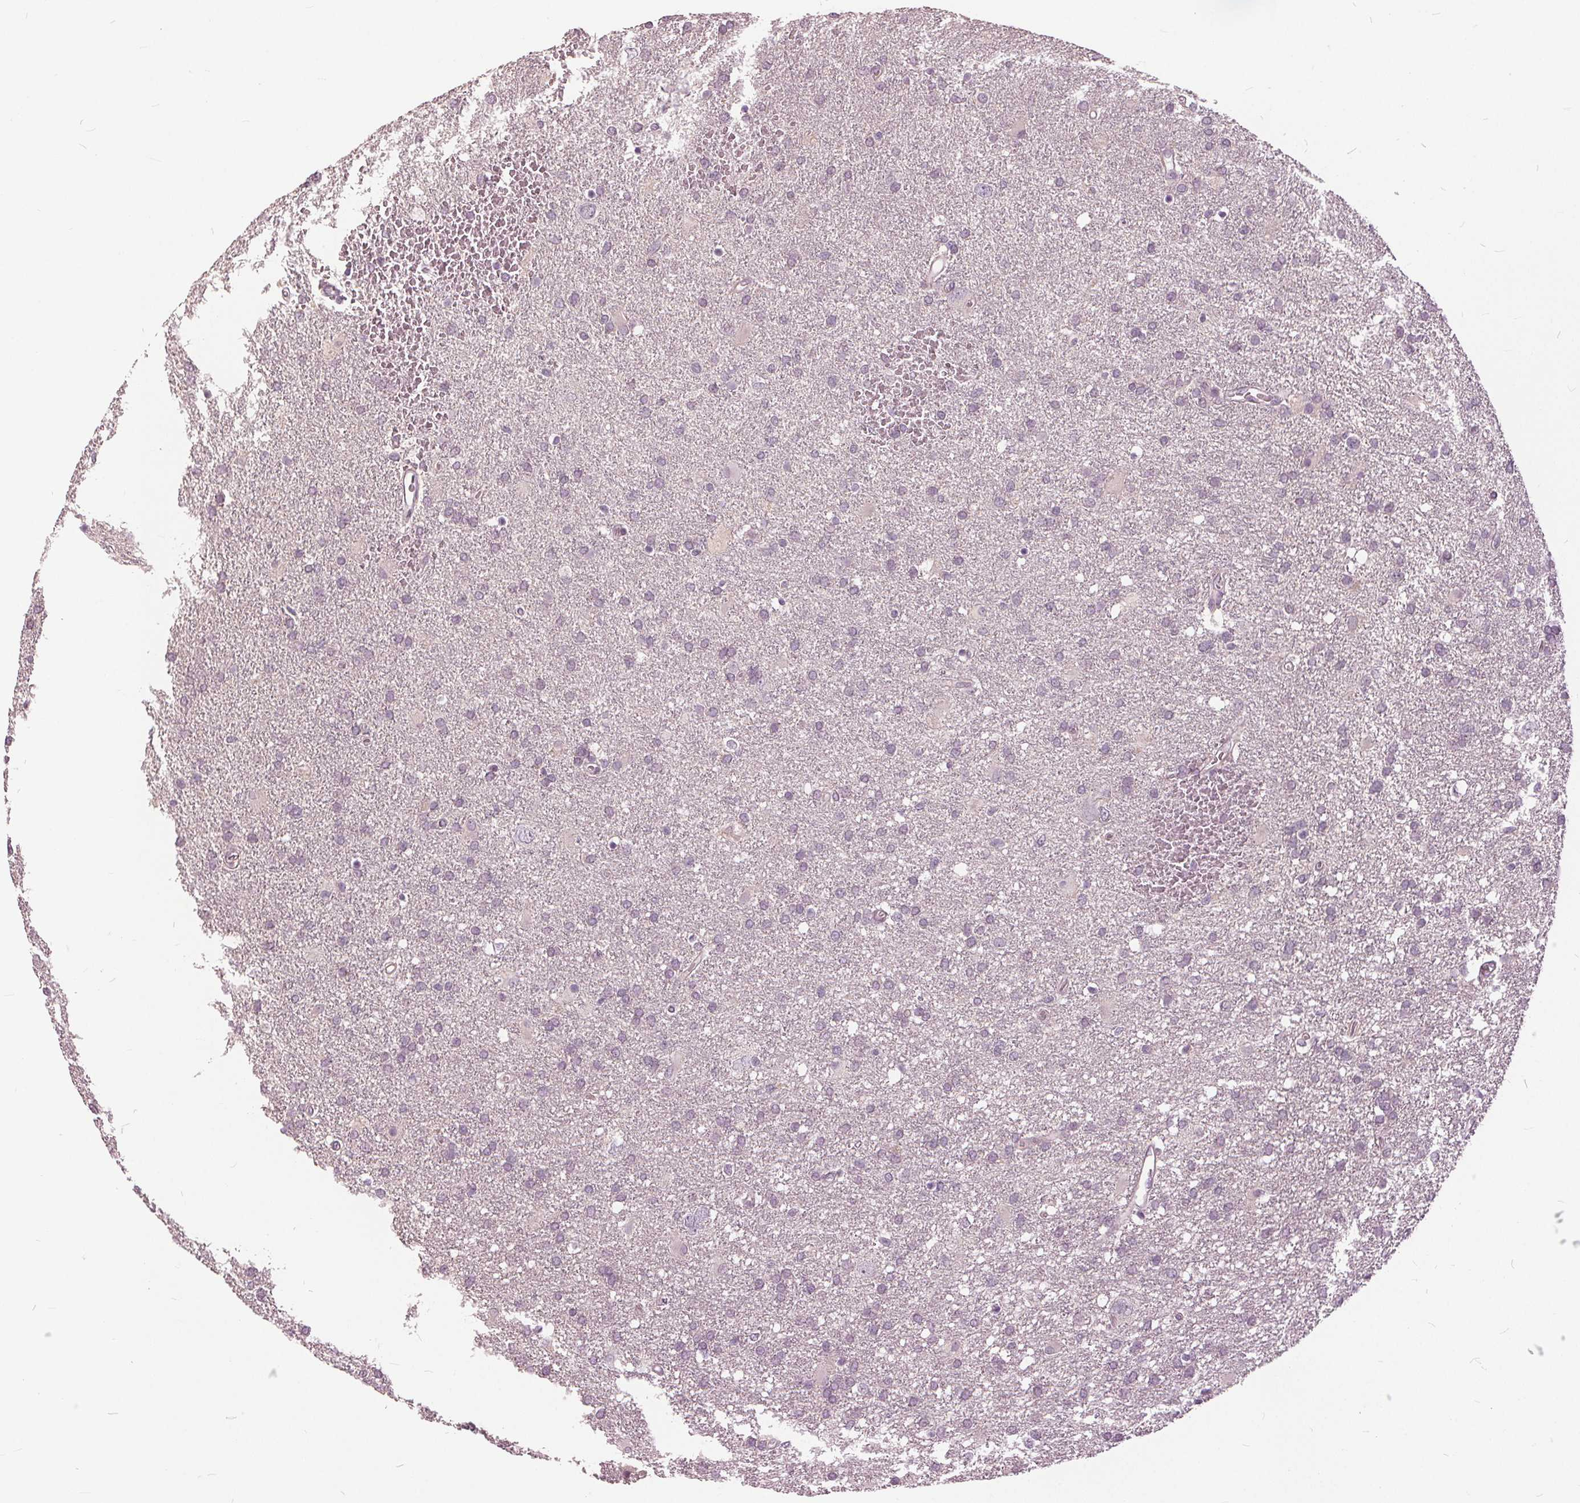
{"staining": {"intensity": "negative", "quantity": "none", "location": "none"}, "tissue": "glioma", "cell_type": "Tumor cells", "image_type": "cancer", "snomed": [{"axis": "morphology", "description": "Glioma, malignant, Low grade"}, {"axis": "topography", "description": "Brain"}], "caption": "DAB immunohistochemical staining of human glioma displays no significant expression in tumor cells.", "gene": "KLK13", "patient": {"sex": "male", "age": 66}}